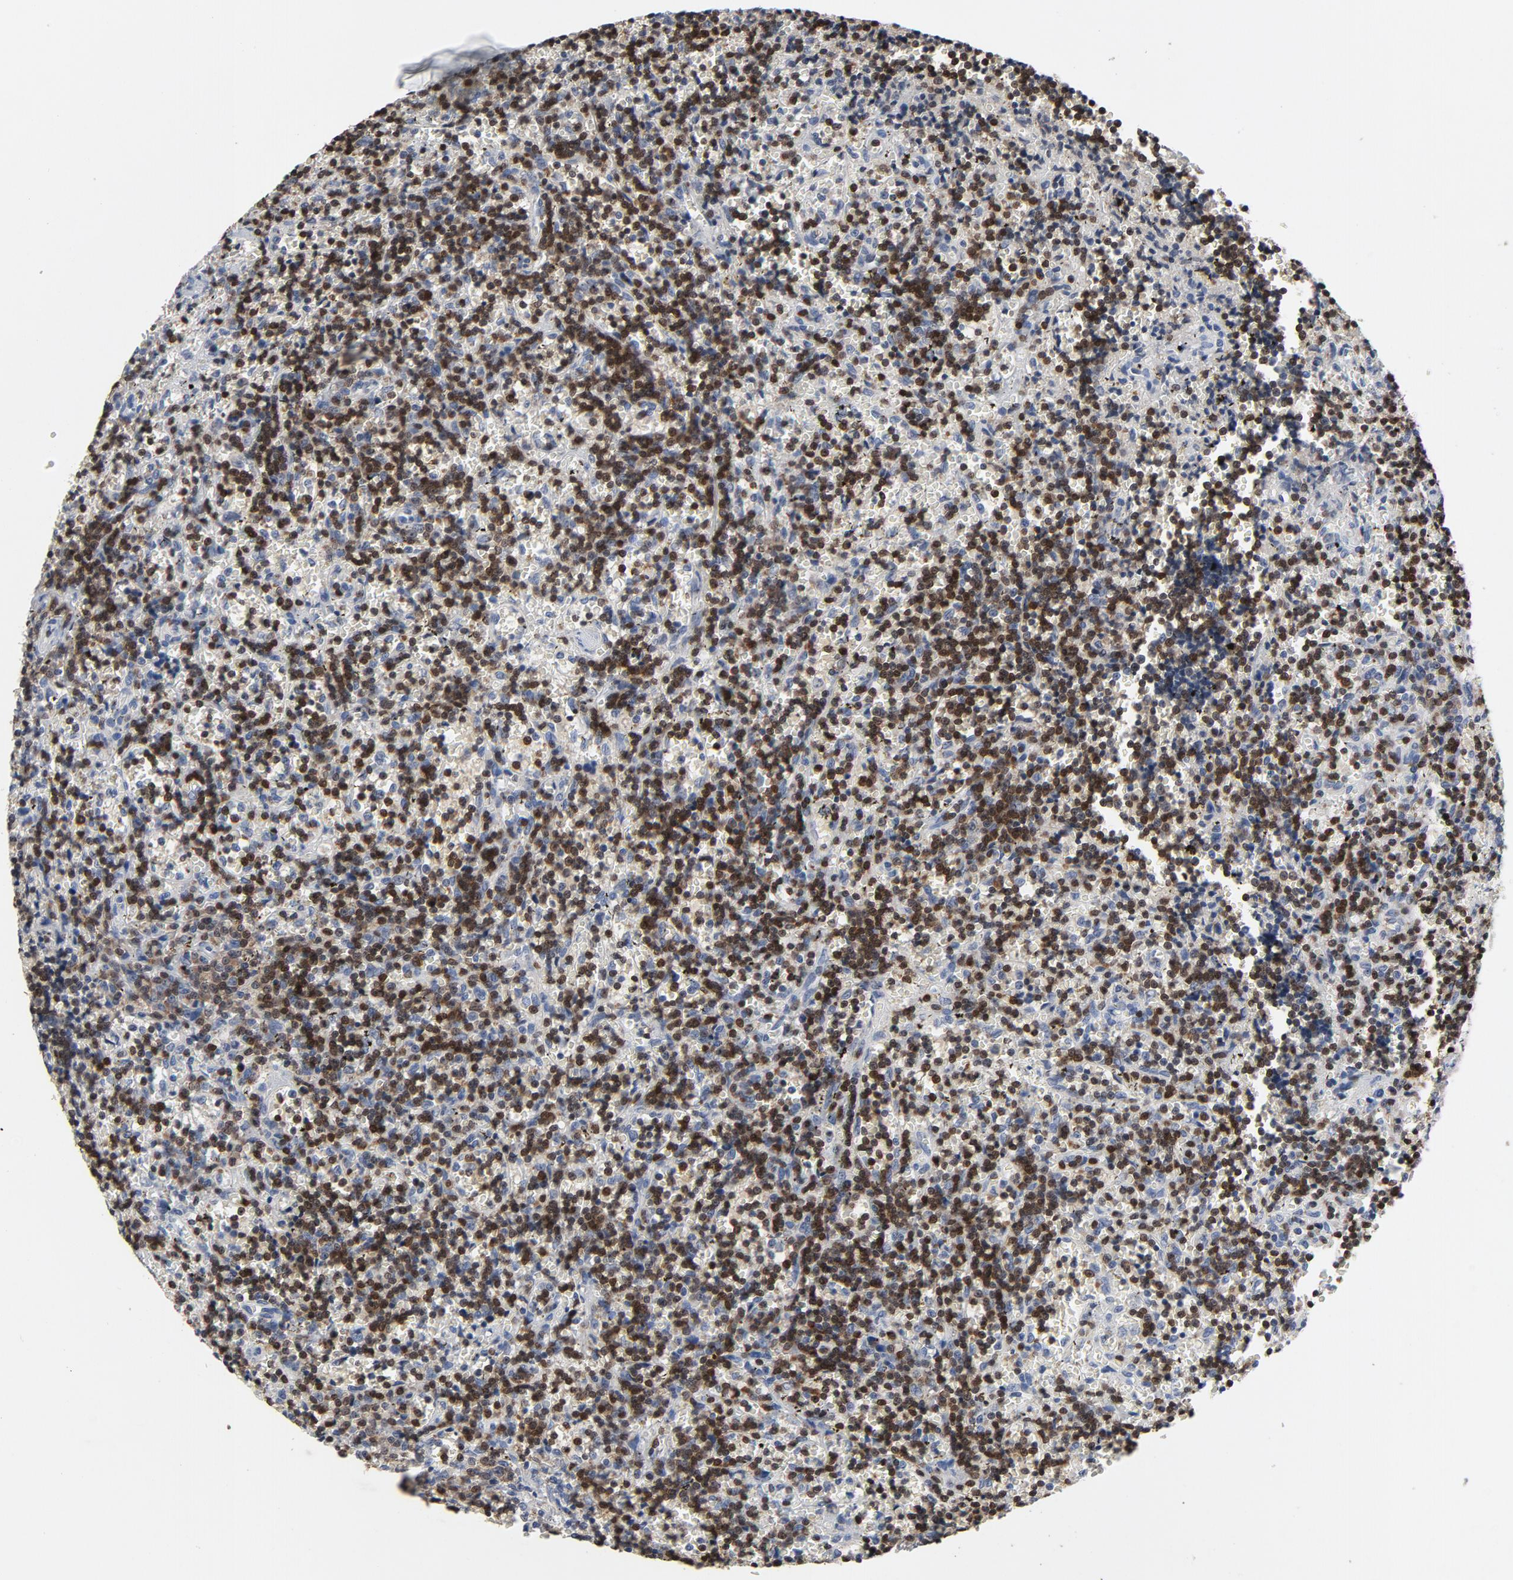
{"staining": {"intensity": "strong", "quantity": ">75%", "location": "cytoplasmic/membranous"}, "tissue": "lymphoma", "cell_type": "Tumor cells", "image_type": "cancer", "snomed": [{"axis": "morphology", "description": "Malignant lymphoma, non-Hodgkin's type, Low grade"}, {"axis": "topography", "description": "Spleen"}], "caption": "Immunohistochemistry photomicrograph of human low-grade malignant lymphoma, non-Hodgkin's type stained for a protein (brown), which exhibits high levels of strong cytoplasmic/membranous staining in approximately >75% of tumor cells.", "gene": "TCL1A", "patient": {"sex": "male", "age": 60}}